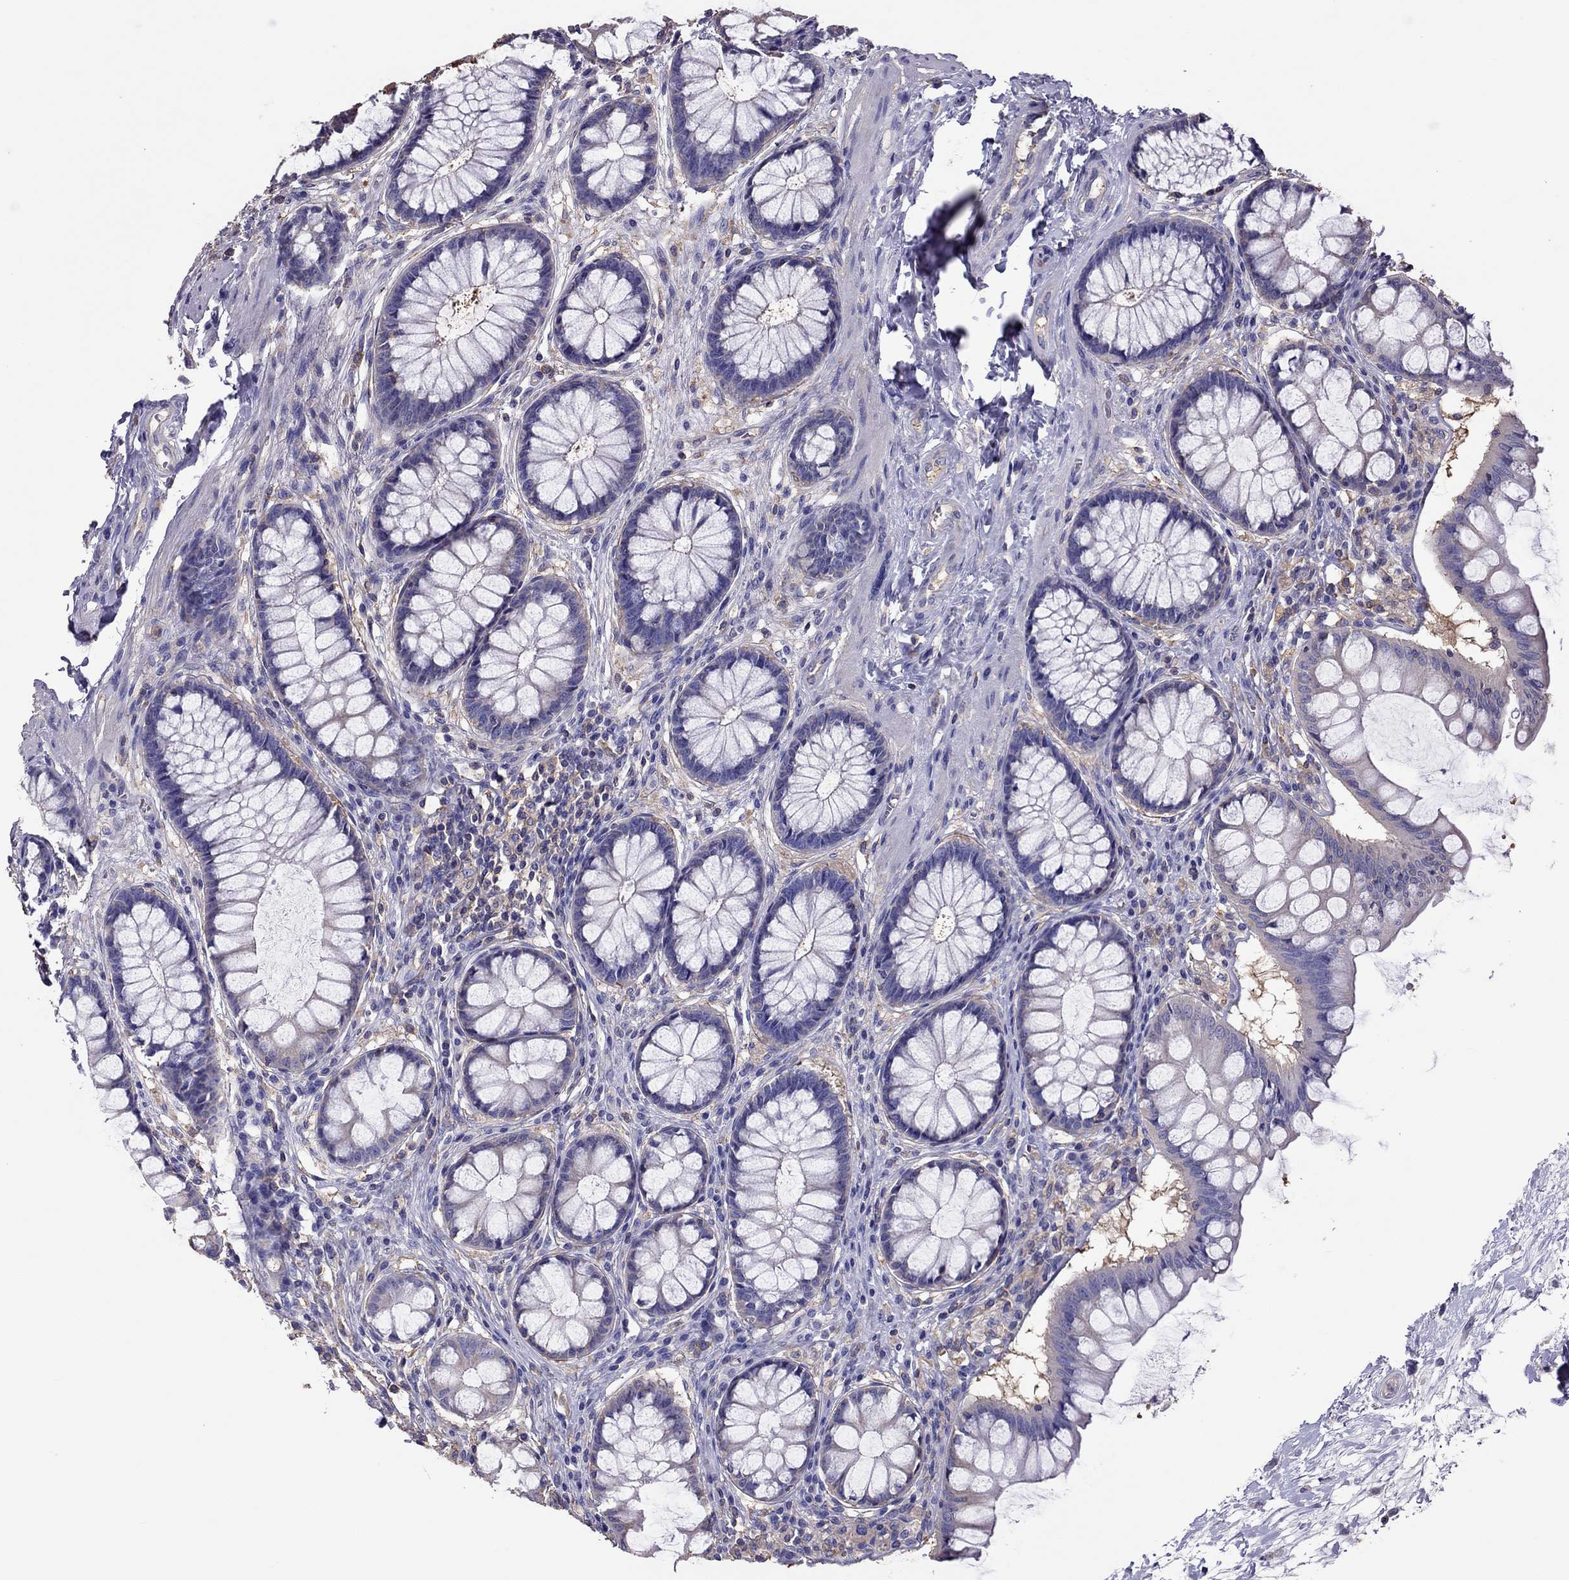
{"staining": {"intensity": "negative", "quantity": "none", "location": "none"}, "tissue": "colon", "cell_type": "Endothelial cells", "image_type": "normal", "snomed": [{"axis": "morphology", "description": "Normal tissue, NOS"}, {"axis": "topography", "description": "Colon"}], "caption": "This is an IHC photomicrograph of normal human colon. There is no positivity in endothelial cells.", "gene": "TEX22", "patient": {"sex": "female", "age": 65}}